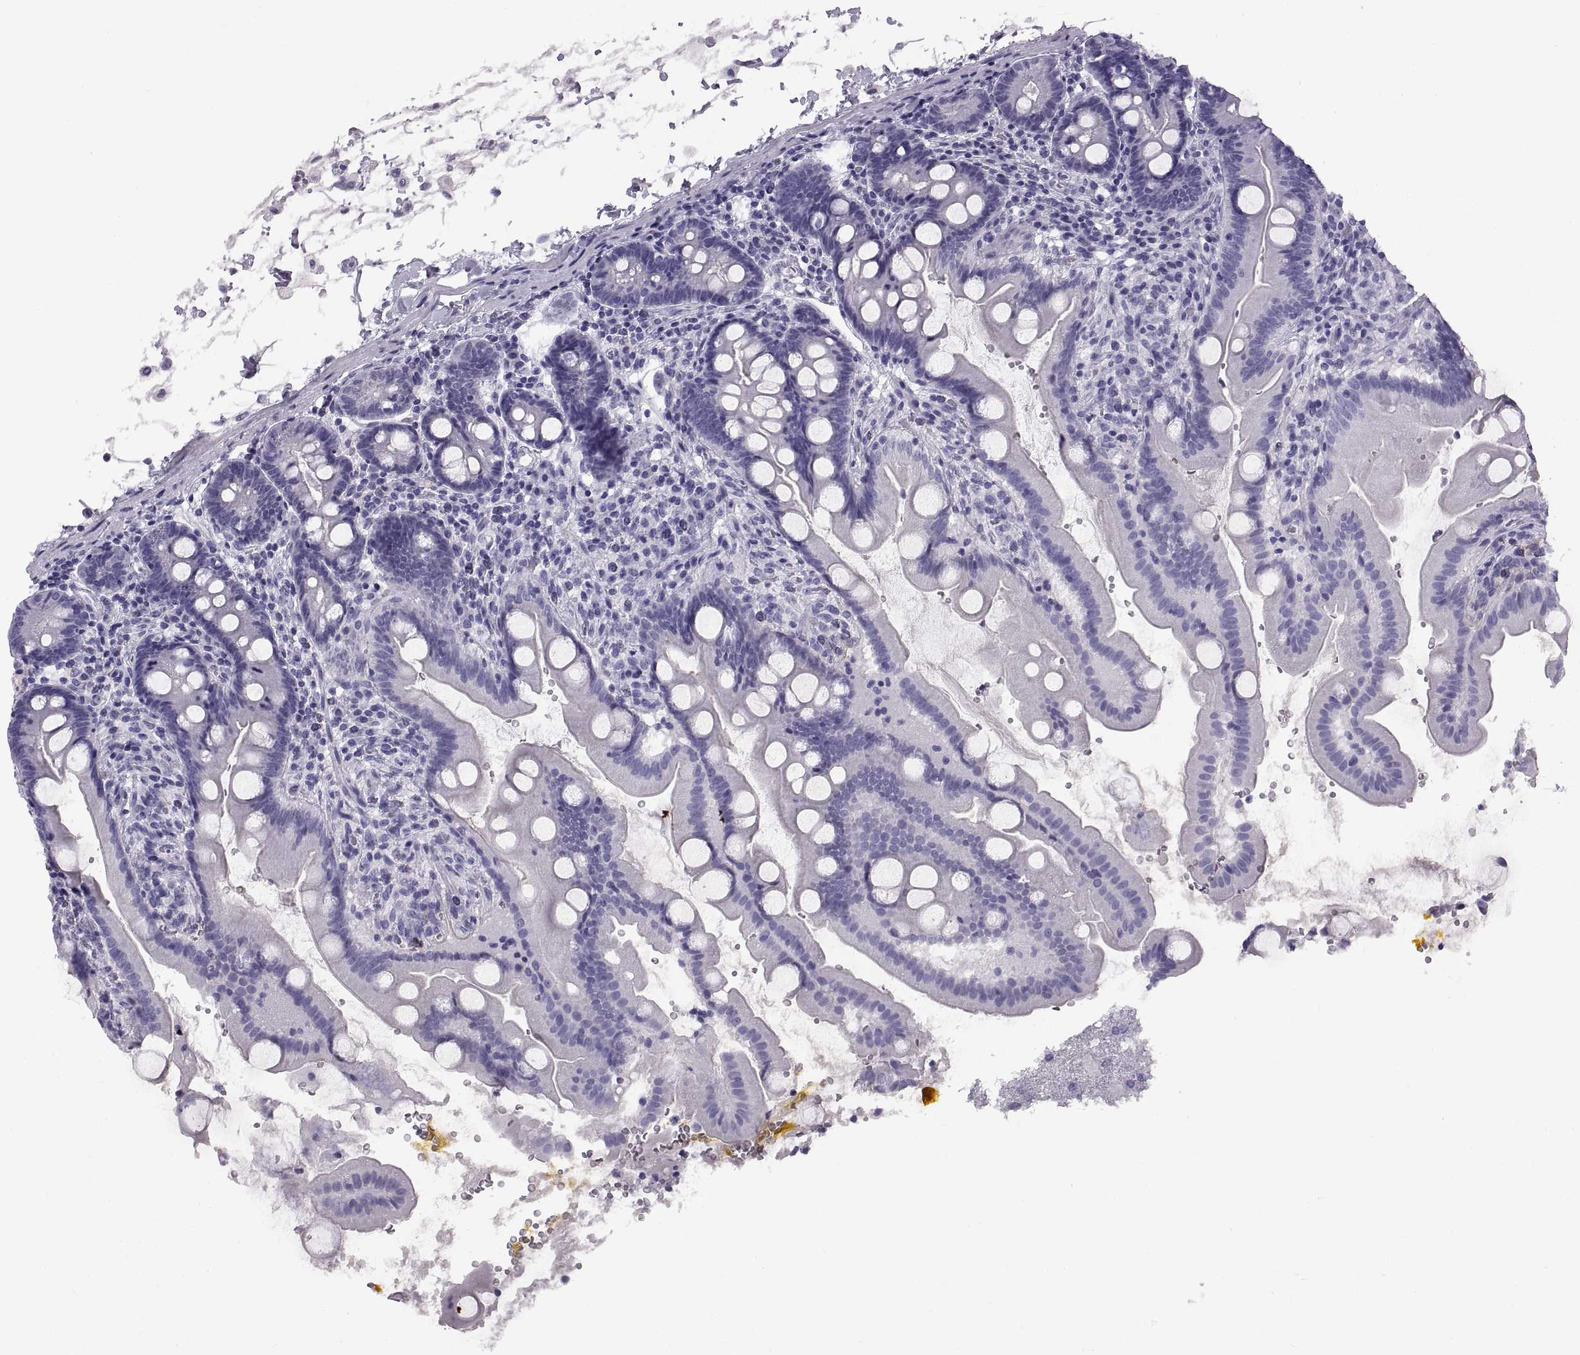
{"staining": {"intensity": "negative", "quantity": "none", "location": "none"}, "tissue": "small intestine", "cell_type": "Glandular cells", "image_type": "normal", "snomed": [{"axis": "morphology", "description": "Normal tissue, NOS"}, {"axis": "topography", "description": "Small intestine"}], "caption": "Protein analysis of unremarkable small intestine exhibits no significant expression in glandular cells.", "gene": "WFDC8", "patient": {"sex": "female", "age": 44}}